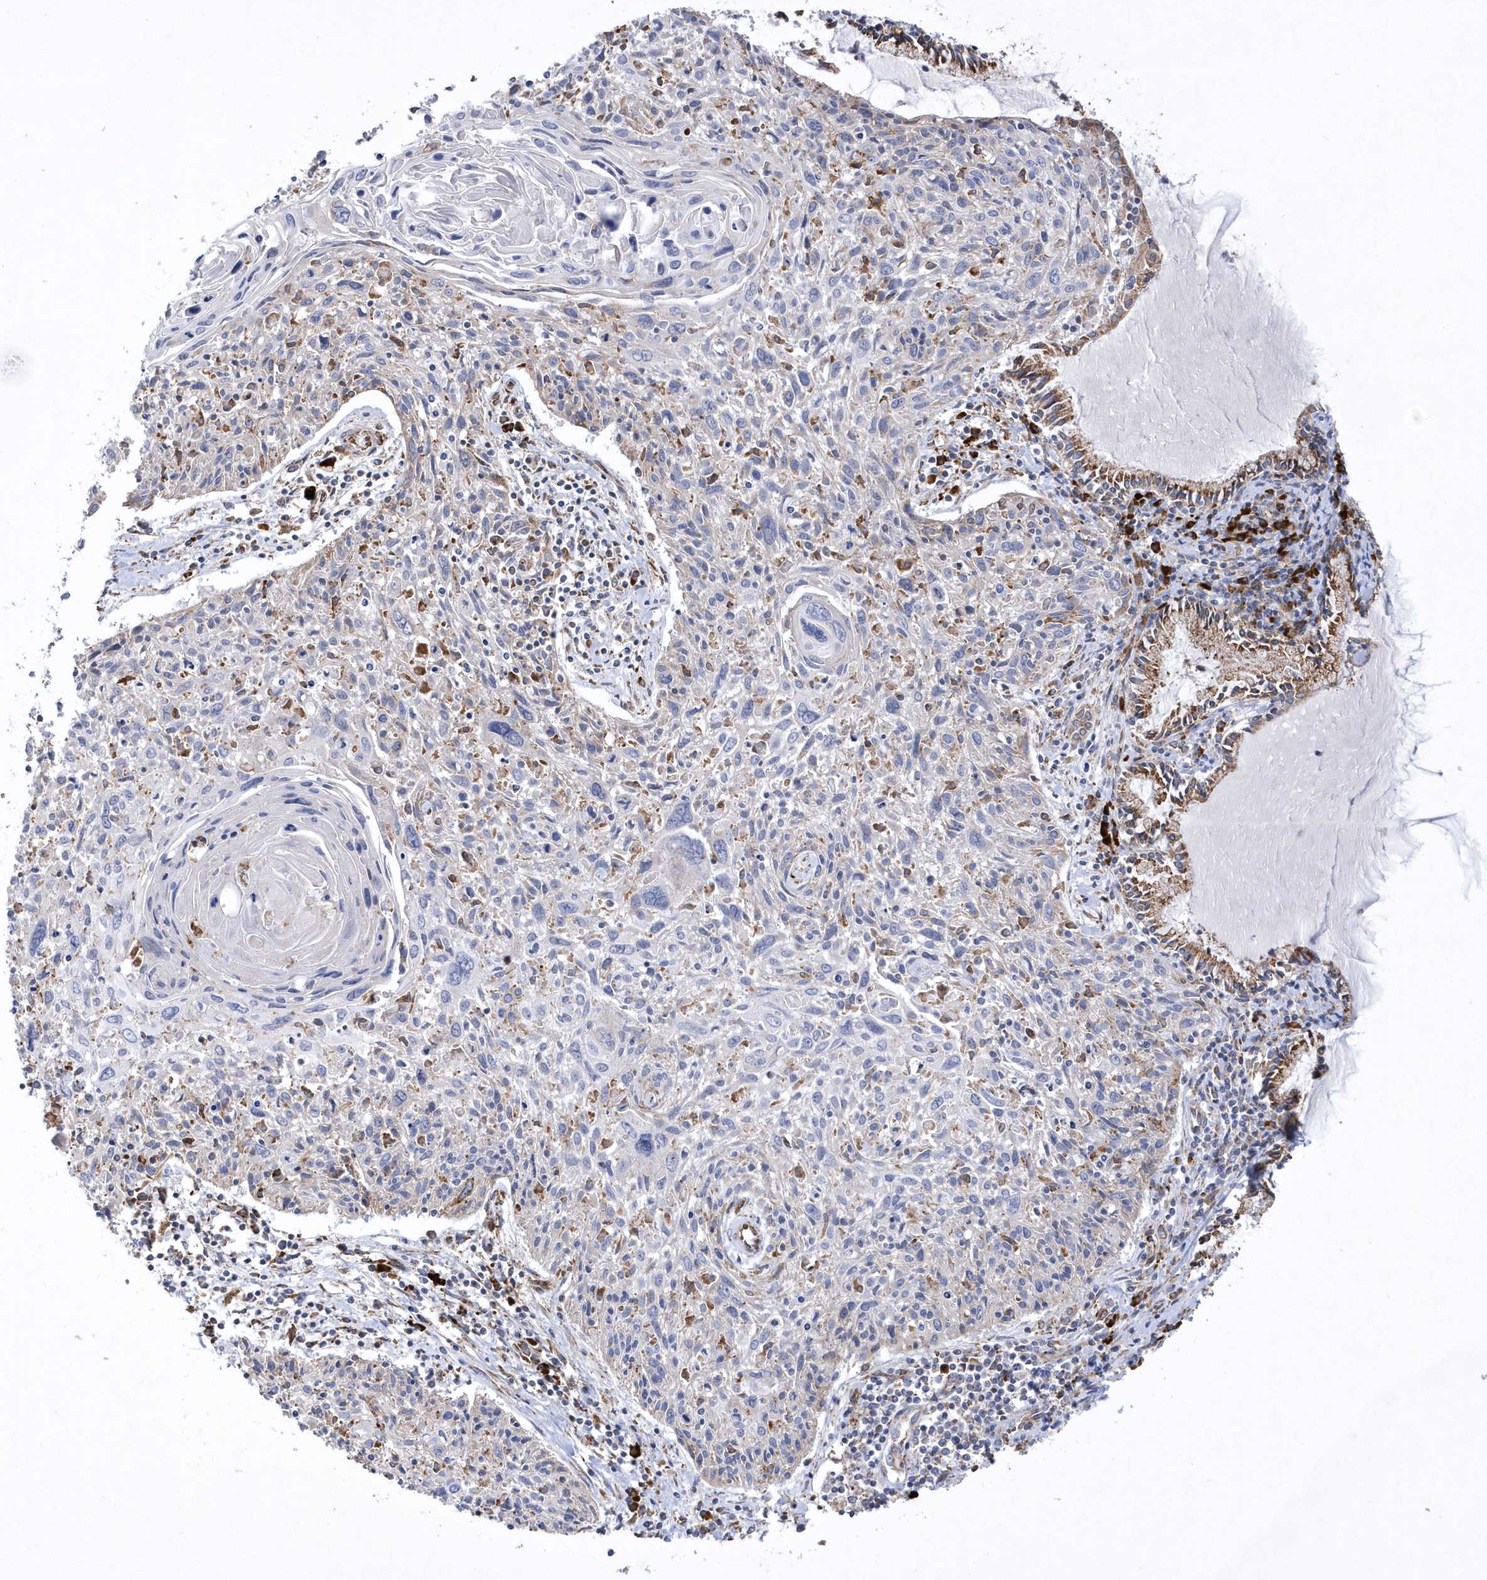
{"staining": {"intensity": "negative", "quantity": "none", "location": "none"}, "tissue": "cervical cancer", "cell_type": "Tumor cells", "image_type": "cancer", "snomed": [{"axis": "morphology", "description": "Squamous cell carcinoma, NOS"}, {"axis": "topography", "description": "Cervix"}], "caption": "Immunohistochemical staining of cervical cancer demonstrates no significant positivity in tumor cells.", "gene": "MED31", "patient": {"sex": "female", "age": 51}}